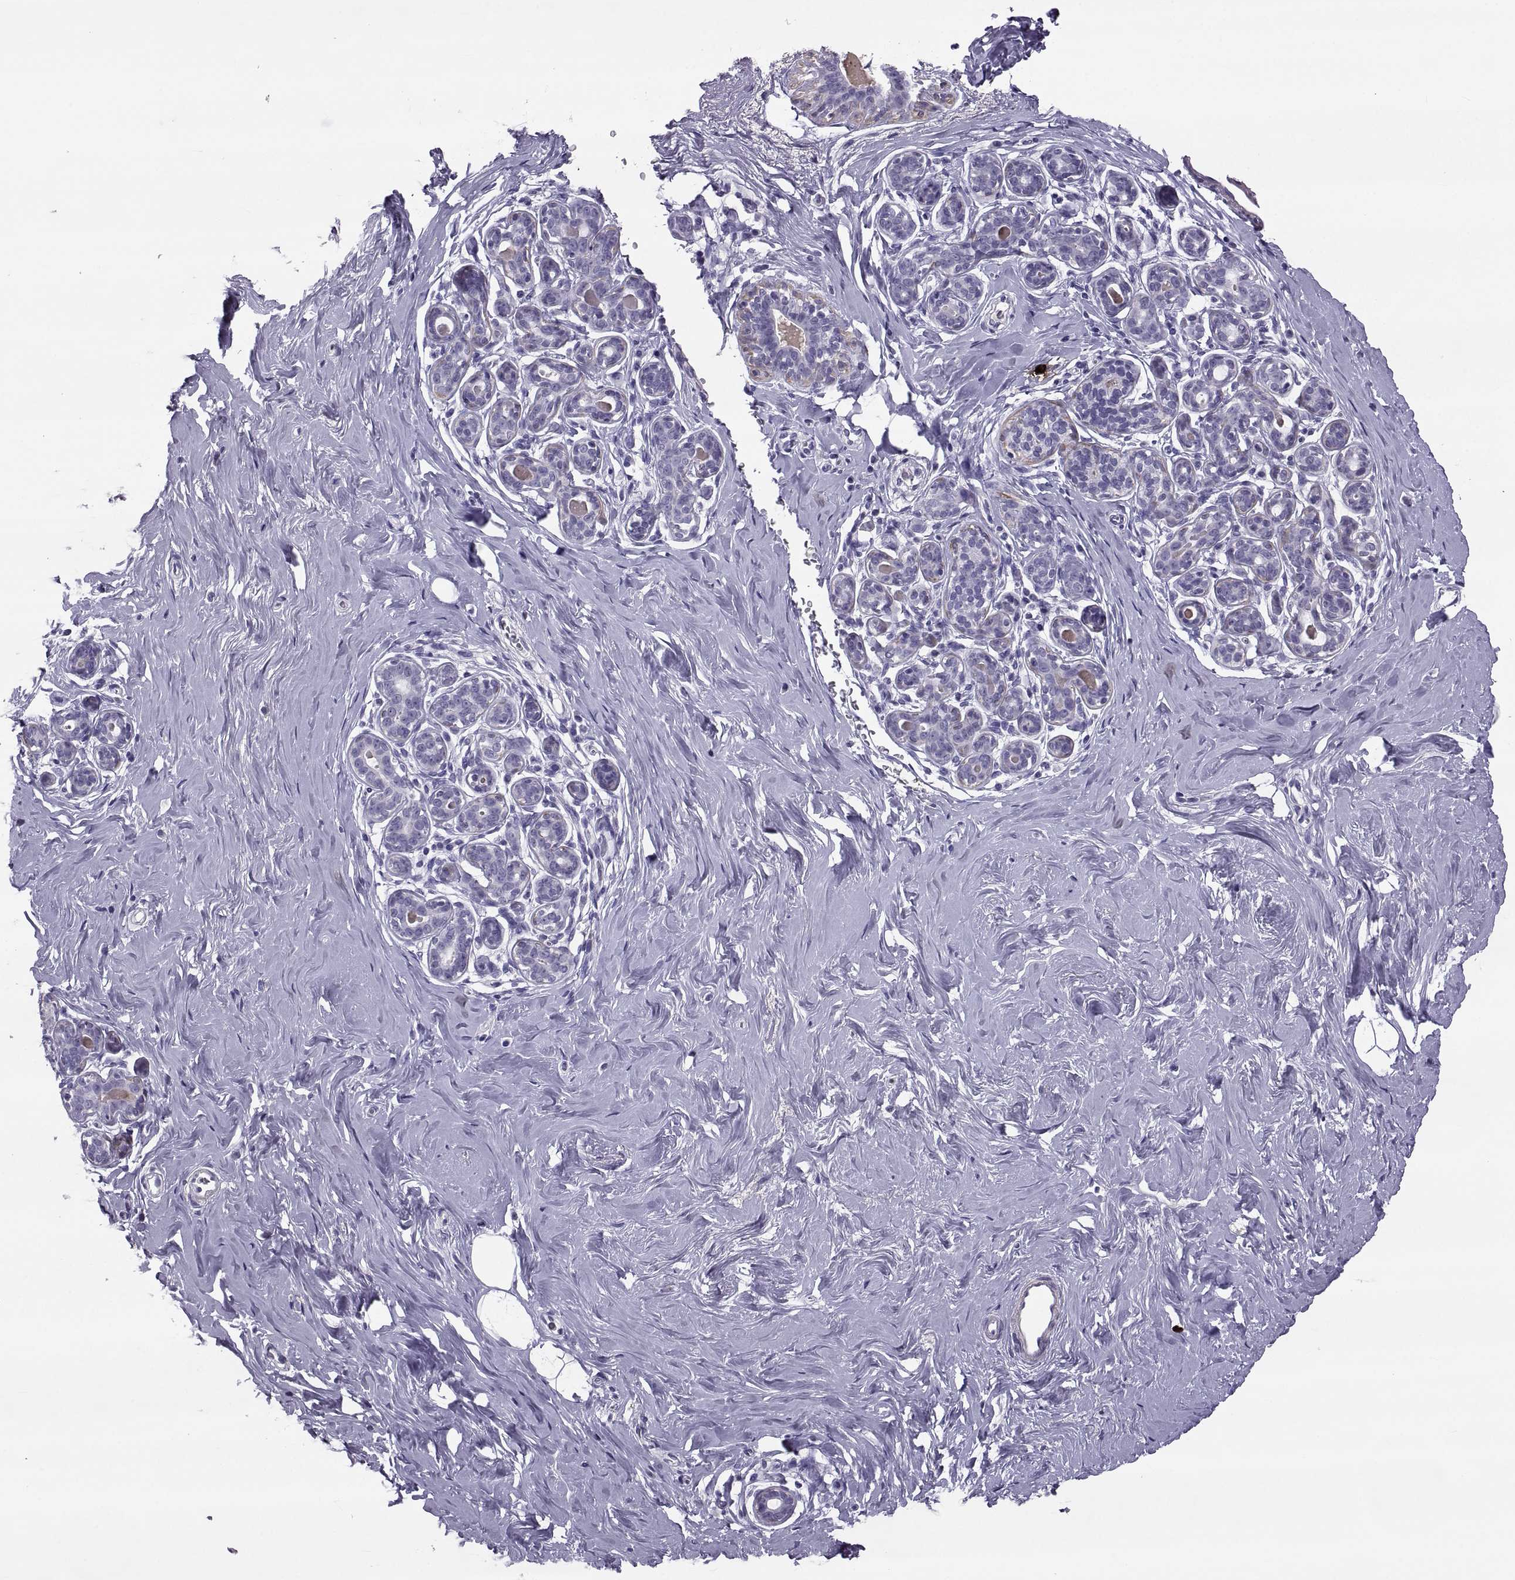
{"staining": {"intensity": "negative", "quantity": "none", "location": "none"}, "tissue": "breast", "cell_type": "Adipocytes", "image_type": "normal", "snomed": [{"axis": "morphology", "description": "Normal tissue, NOS"}, {"axis": "topography", "description": "Skin"}, {"axis": "topography", "description": "Breast"}], "caption": "There is no significant expression in adipocytes of breast. The staining is performed using DAB brown chromogen with nuclei counter-stained in using hematoxylin.", "gene": "IGSF1", "patient": {"sex": "female", "age": 43}}